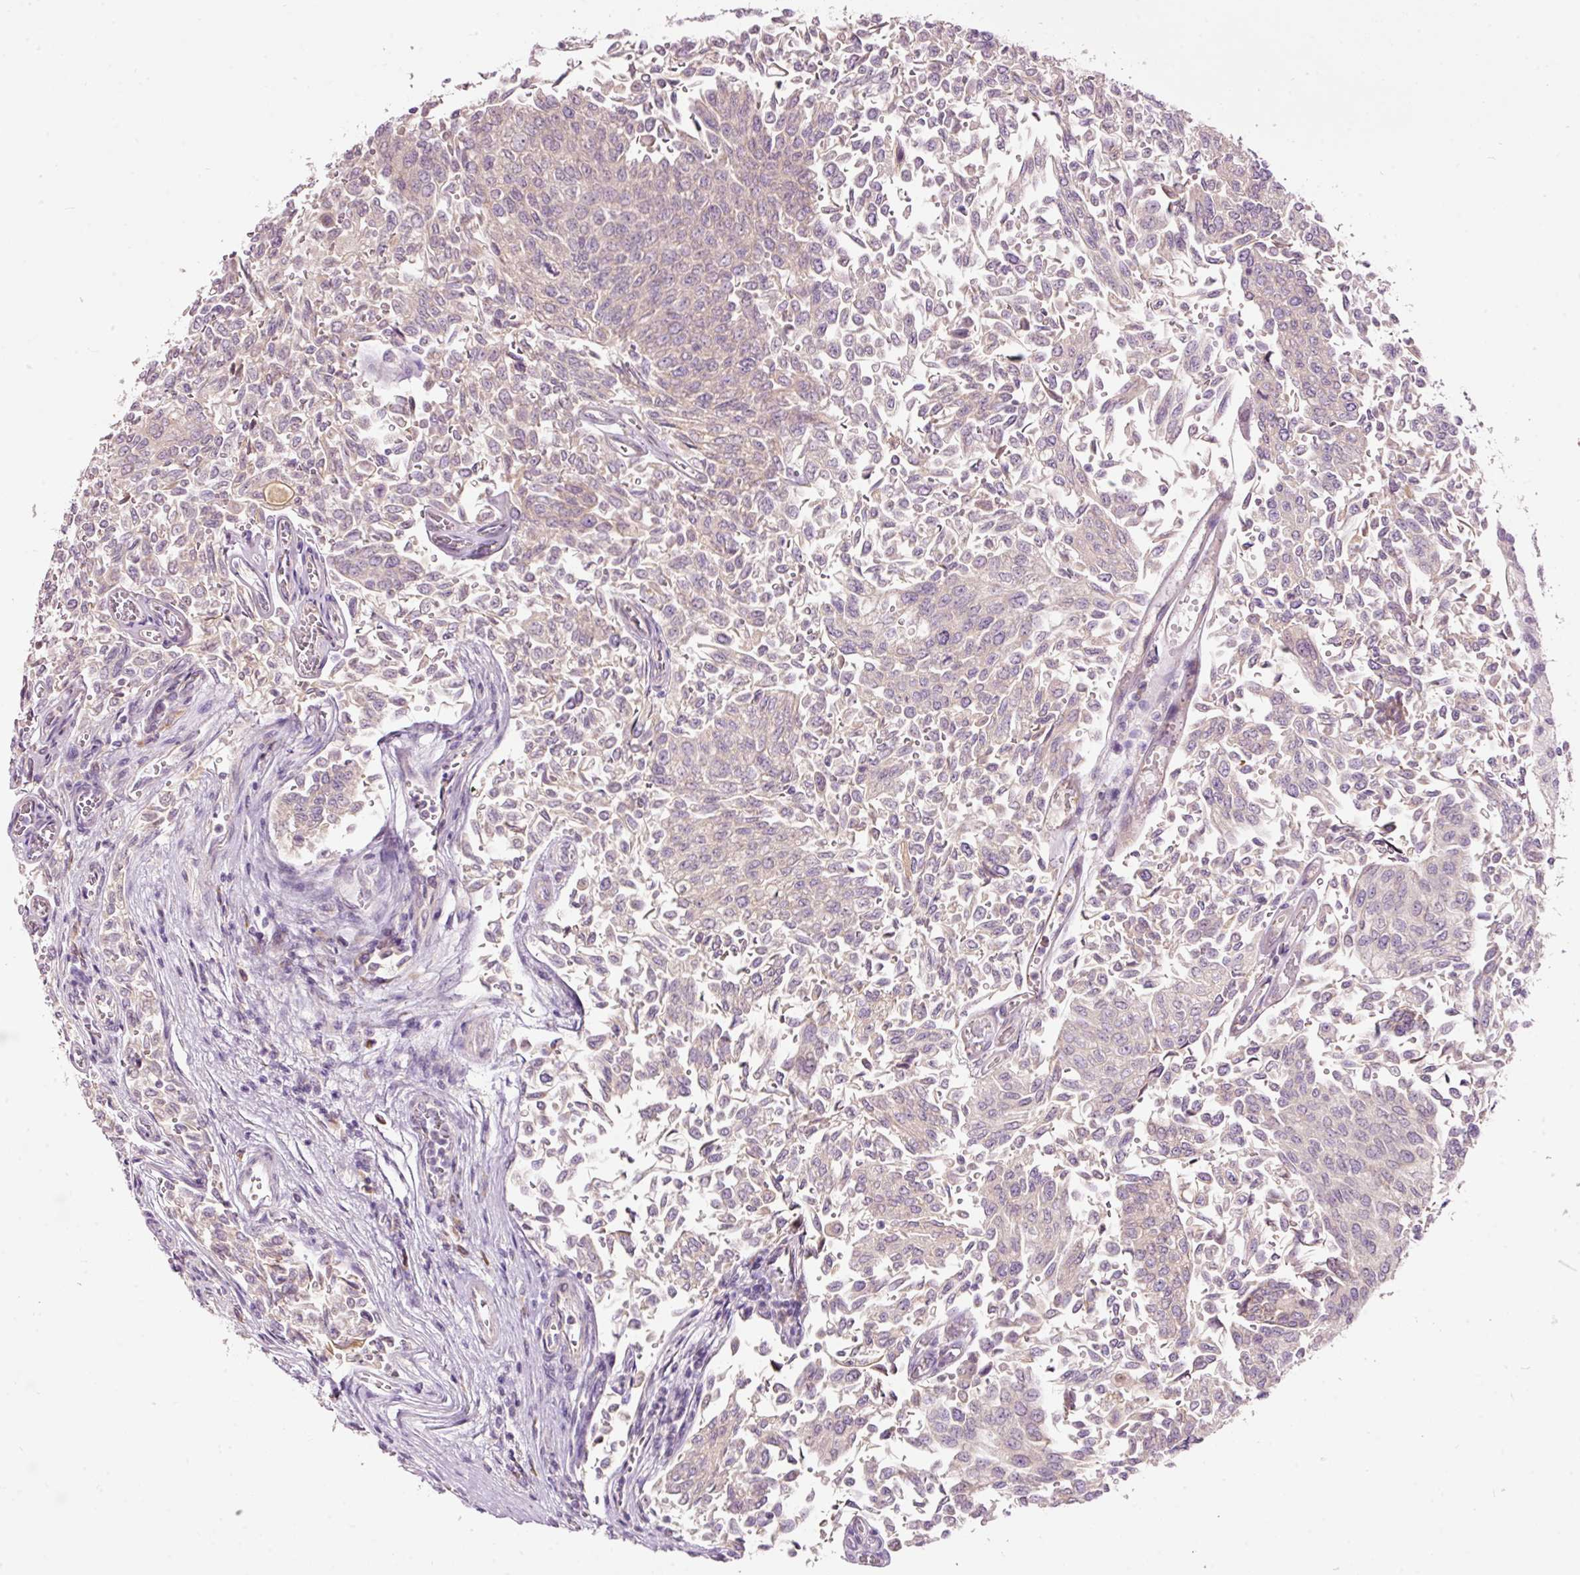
{"staining": {"intensity": "negative", "quantity": "none", "location": "none"}, "tissue": "urothelial cancer", "cell_type": "Tumor cells", "image_type": "cancer", "snomed": [{"axis": "morphology", "description": "Urothelial carcinoma, NOS"}, {"axis": "topography", "description": "Urinary bladder"}], "caption": "High magnification brightfield microscopy of transitional cell carcinoma stained with DAB (brown) and counterstained with hematoxylin (blue): tumor cells show no significant expression. The staining was performed using DAB (3,3'-diaminobenzidine) to visualize the protein expression in brown, while the nuclei were stained in blue with hematoxylin (Magnification: 20x).", "gene": "RSPO2", "patient": {"sex": "male", "age": 59}}